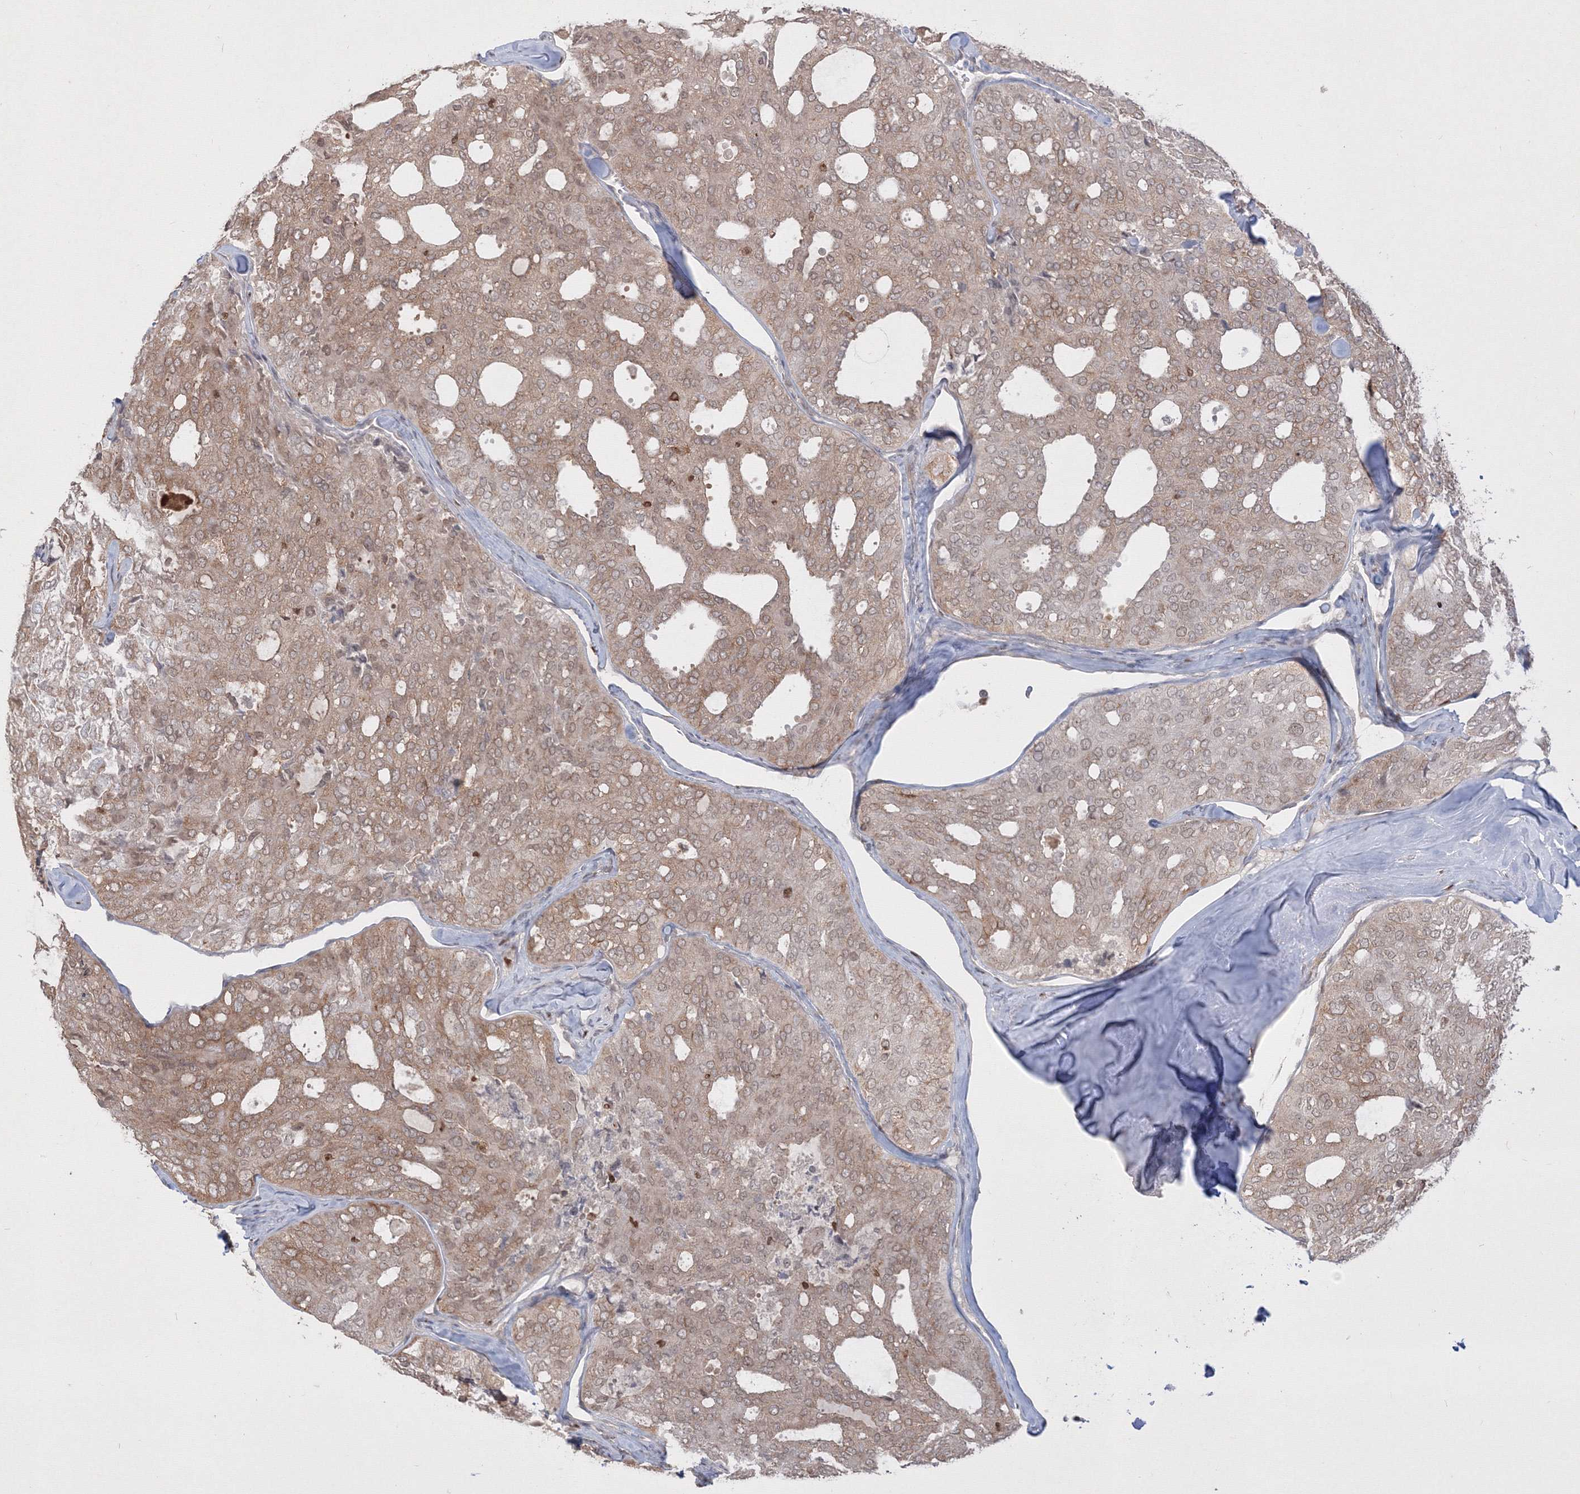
{"staining": {"intensity": "weak", "quantity": ">75%", "location": "cytoplasmic/membranous"}, "tissue": "thyroid cancer", "cell_type": "Tumor cells", "image_type": "cancer", "snomed": [{"axis": "morphology", "description": "Follicular adenoma carcinoma, NOS"}, {"axis": "topography", "description": "Thyroid gland"}], "caption": "A photomicrograph of thyroid cancer stained for a protein displays weak cytoplasmic/membranous brown staining in tumor cells.", "gene": "TMEM50B", "patient": {"sex": "male", "age": 75}}